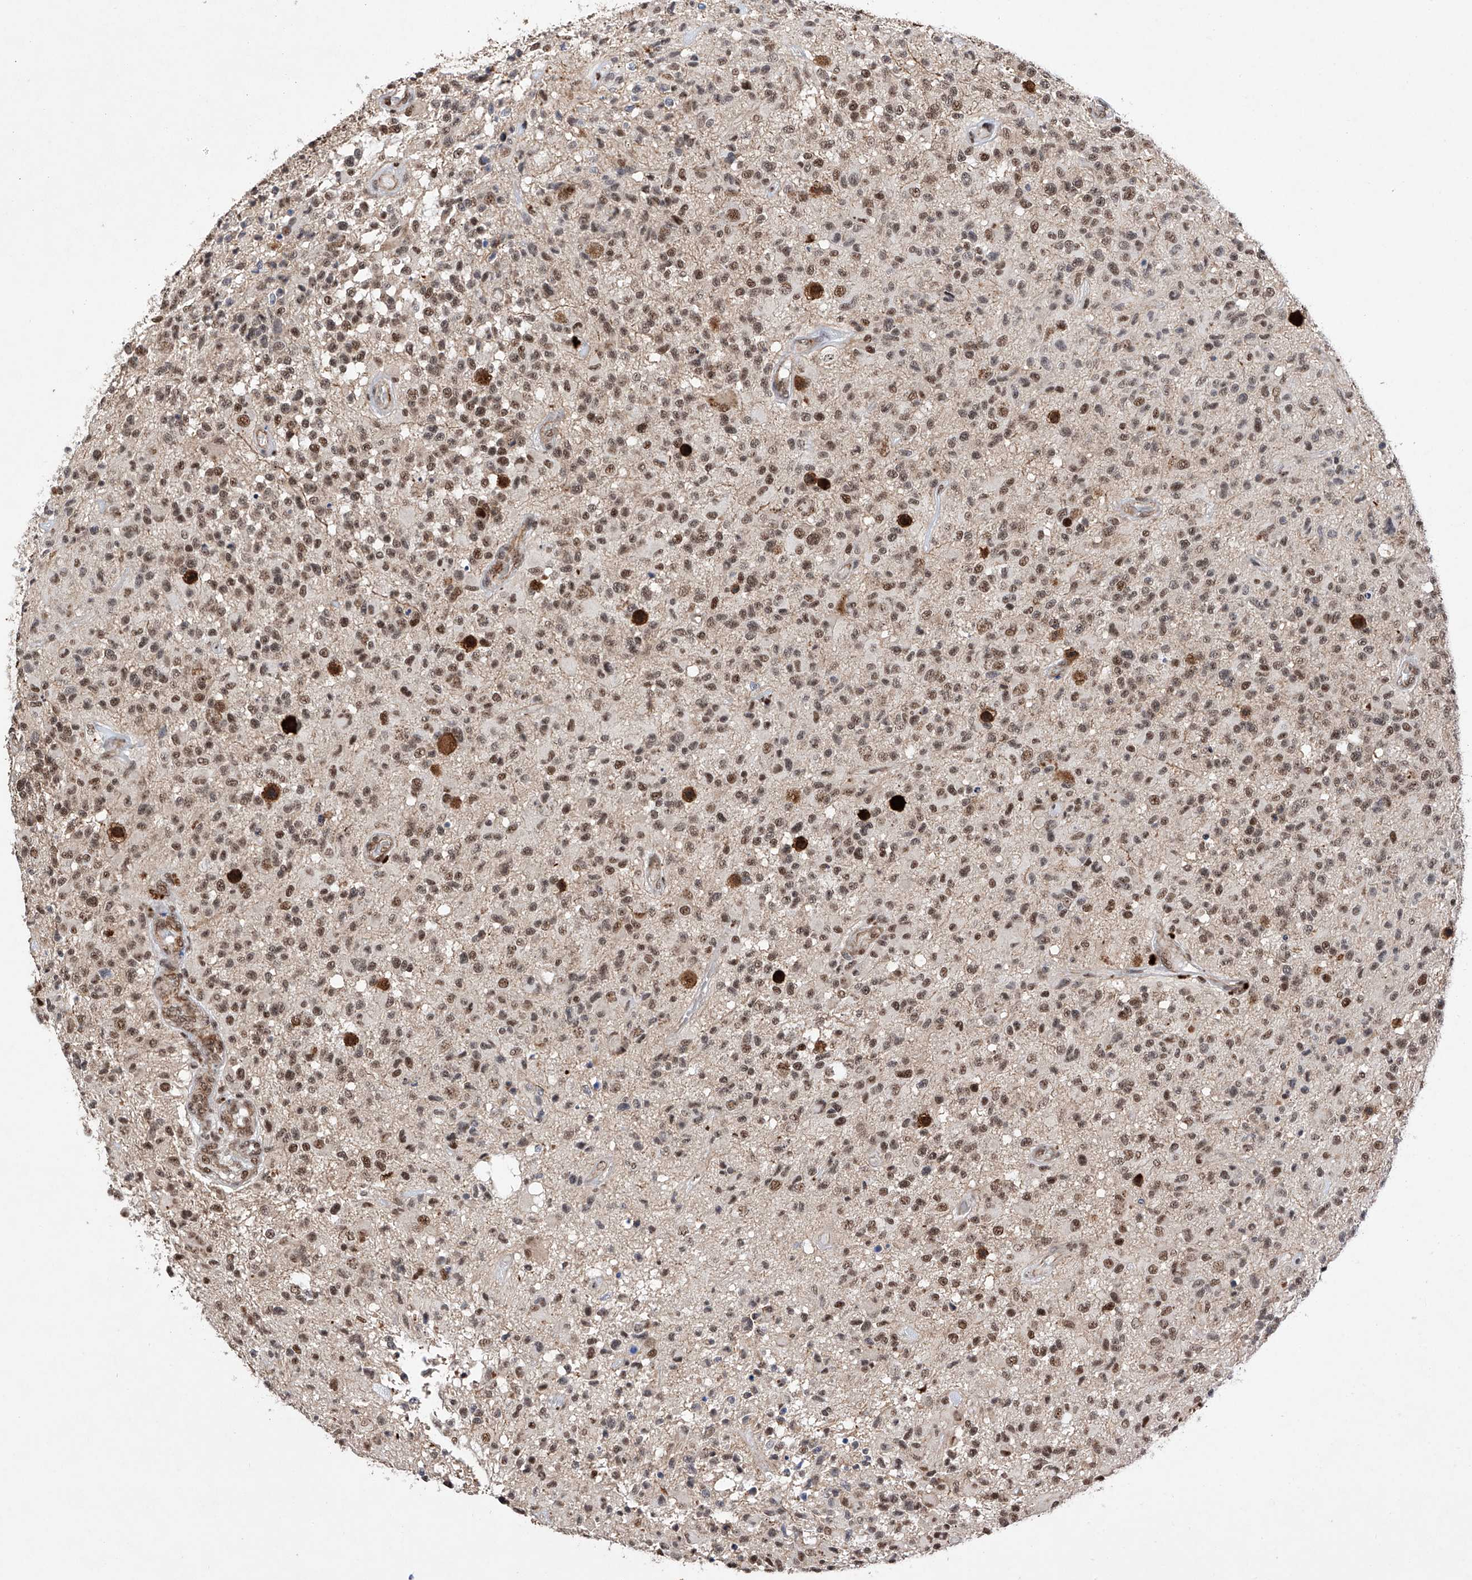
{"staining": {"intensity": "moderate", "quantity": ">75%", "location": "nuclear"}, "tissue": "glioma", "cell_type": "Tumor cells", "image_type": "cancer", "snomed": [{"axis": "morphology", "description": "Glioma, malignant, High grade"}, {"axis": "morphology", "description": "Glioblastoma, NOS"}, {"axis": "topography", "description": "Brain"}], "caption": "Protein expression analysis of human glioblastoma reveals moderate nuclear expression in approximately >75% of tumor cells.", "gene": "NFATC4", "patient": {"sex": "male", "age": 60}}